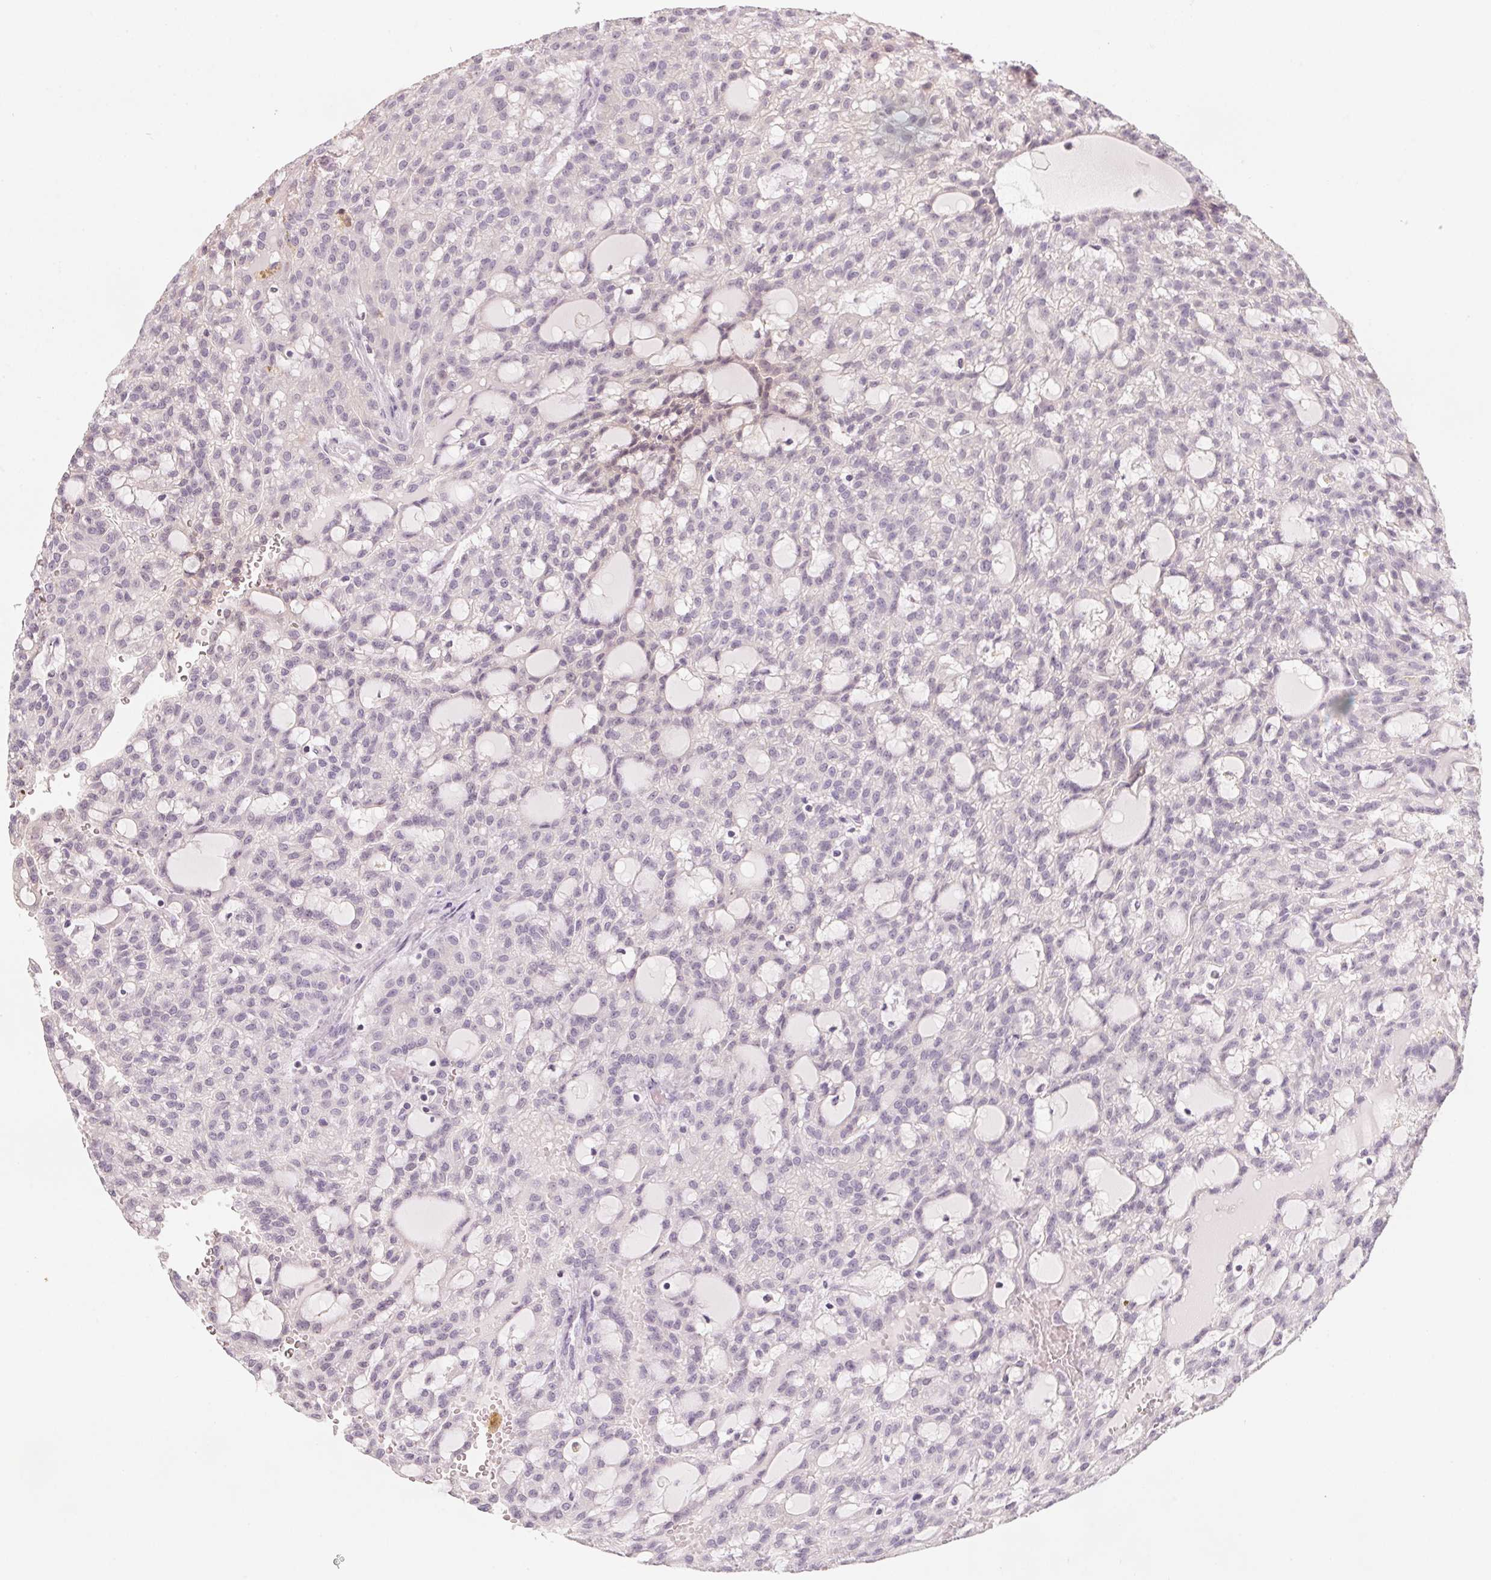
{"staining": {"intensity": "negative", "quantity": "none", "location": "none"}, "tissue": "renal cancer", "cell_type": "Tumor cells", "image_type": "cancer", "snomed": [{"axis": "morphology", "description": "Adenocarcinoma, NOS"}, {"axis": "topography", "description": "Kidney"}], "caption": "Tumor cells show no significant staining in renal cancer.", "gene": "CFAP276", "patient": {"sex": "male", "age": 63}}